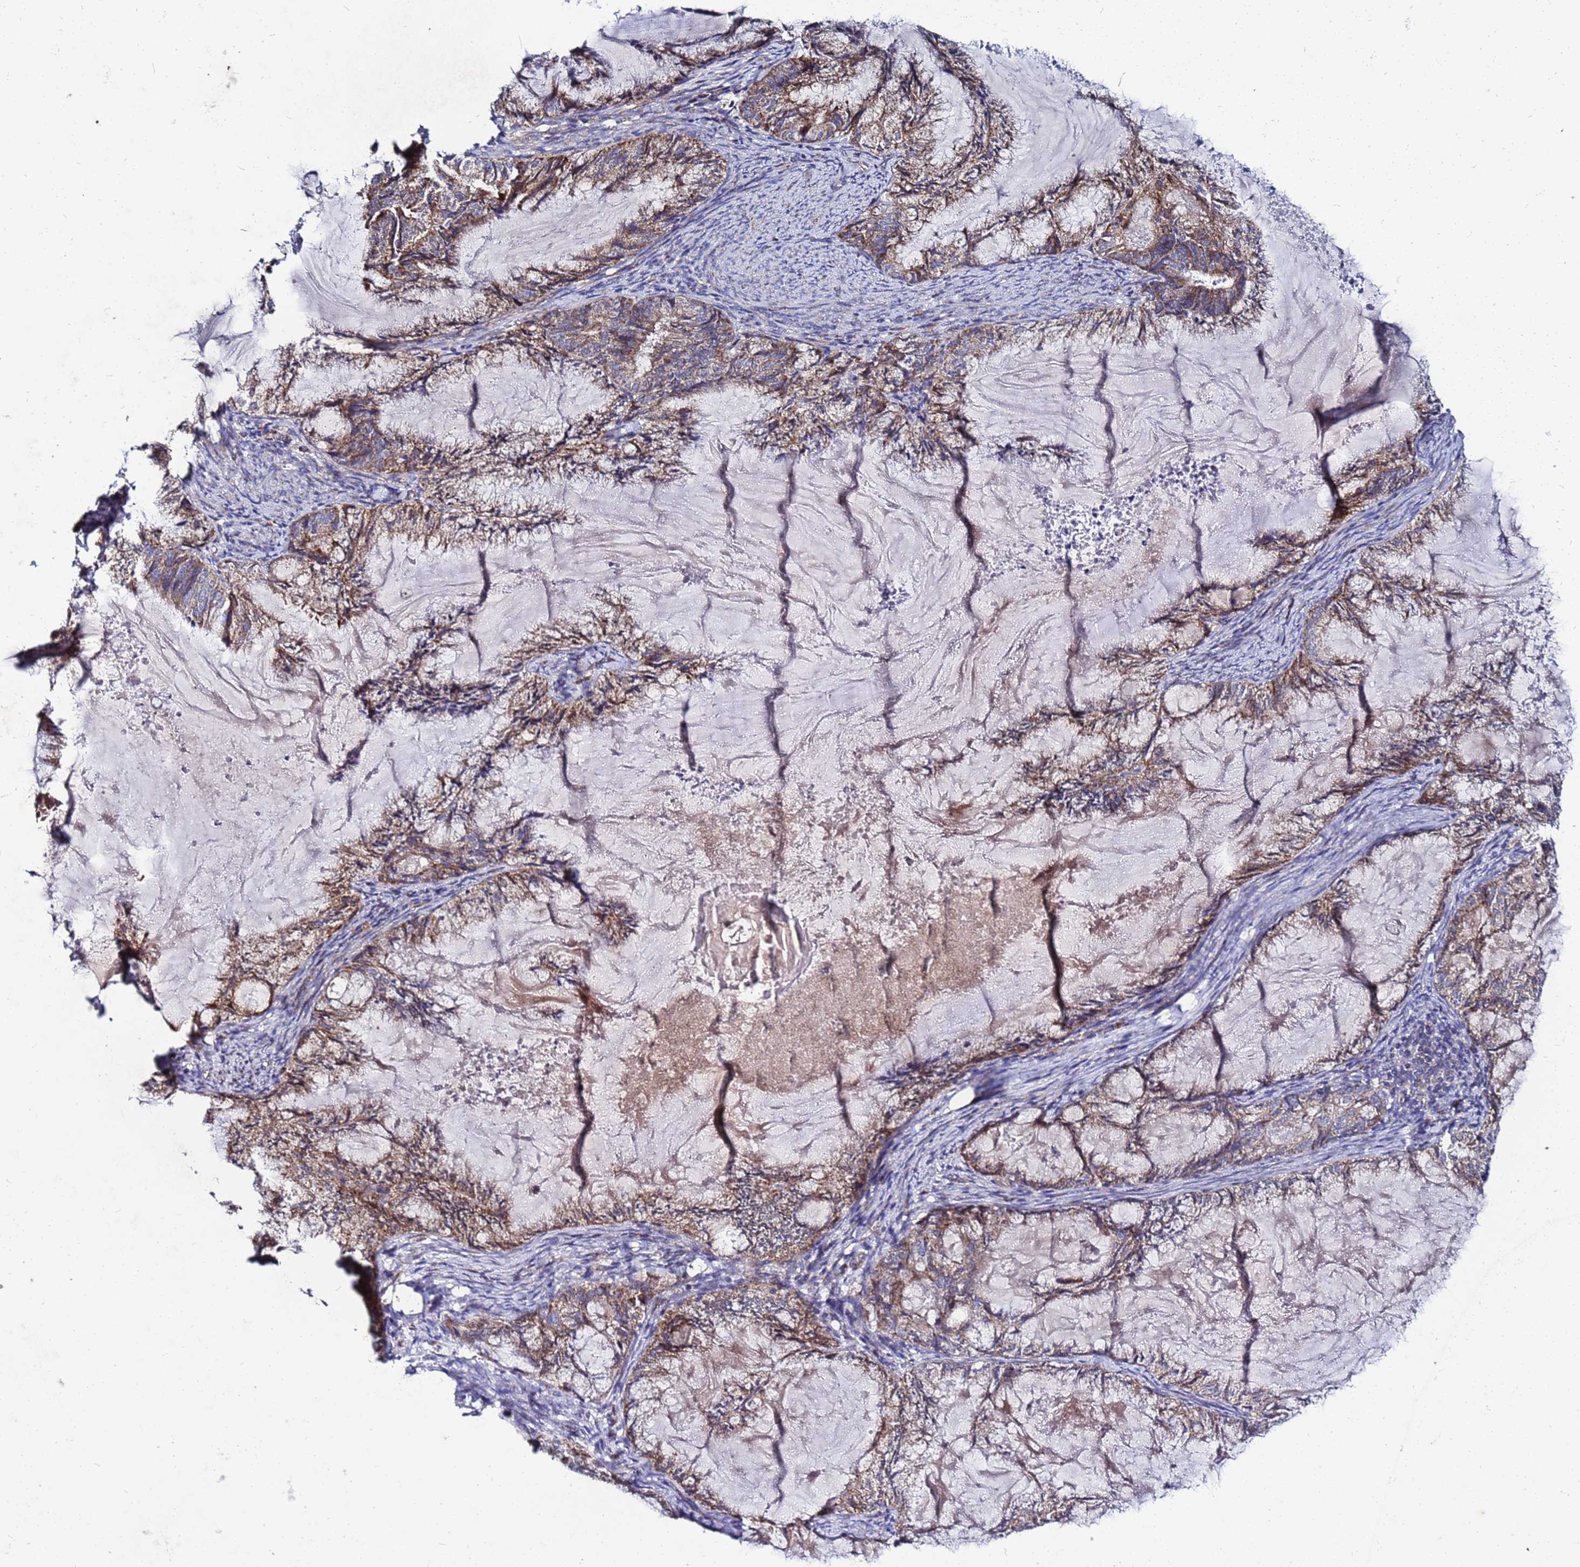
{"staining": {"intensity": "moderate", "quantity": ">75%", "location": "cytoplasmic/membranous"}, "tissue": "endometrial cancer", "cell_type": "Tumor cells", "image_type": "cancer", "snomed": [{"axis": "morphology", "description": "Adenocarcinoma, NOS"}, {"axis": "topography", "description": "Endometrium"}], "caption": "Protein staining by immunohistochemistry displays moderate cytoplasmic/membranous staining in approximately >75% of tumor cells in endometrial cancer.", "gene": "FAHD2A", "patient": {"sex": "female", "age": 86}}